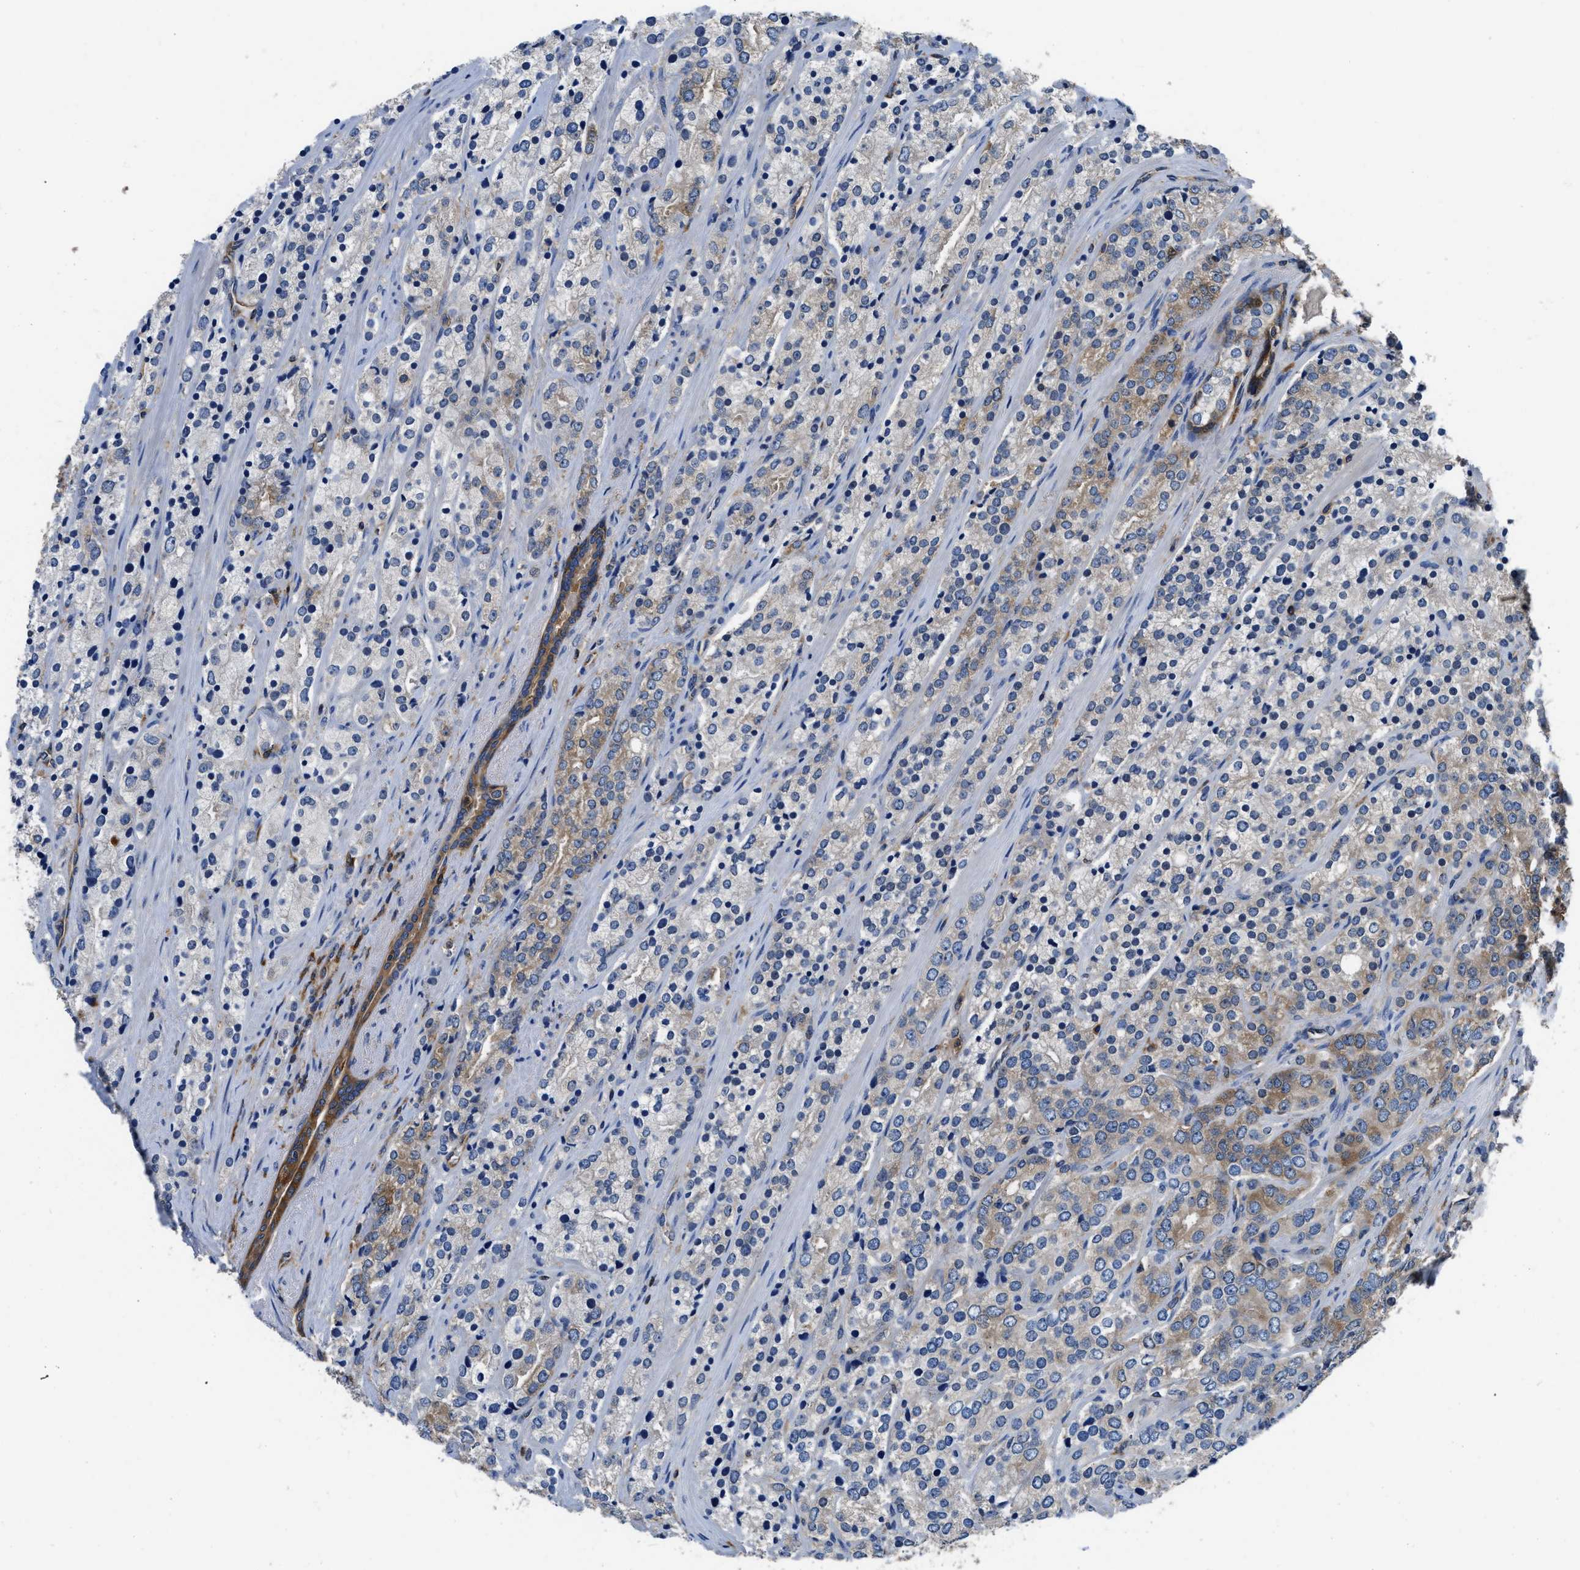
{"staining": {"intensity": "moderate", "quantity": "25%-75%", "location": "cytoplasmic/membranous"}, "tissue": "prostate cancer", "cell_type": "Tumor cells", "image_type": "cancer", "snomed": [{"axis": "morphology", "description": "Adenocarcinoma, High grade"}, {"axis": "topography", "description": "Prostate"}], "caption": "A medium amount of moderate cytoplasmic/membranous positivity is identified in approximately 25%-75% of tumor cells in prostate adenocarcinoma (high-grade) tissue.", "gene": "PKM", "patient": {"sex": "male", "age": 71}}